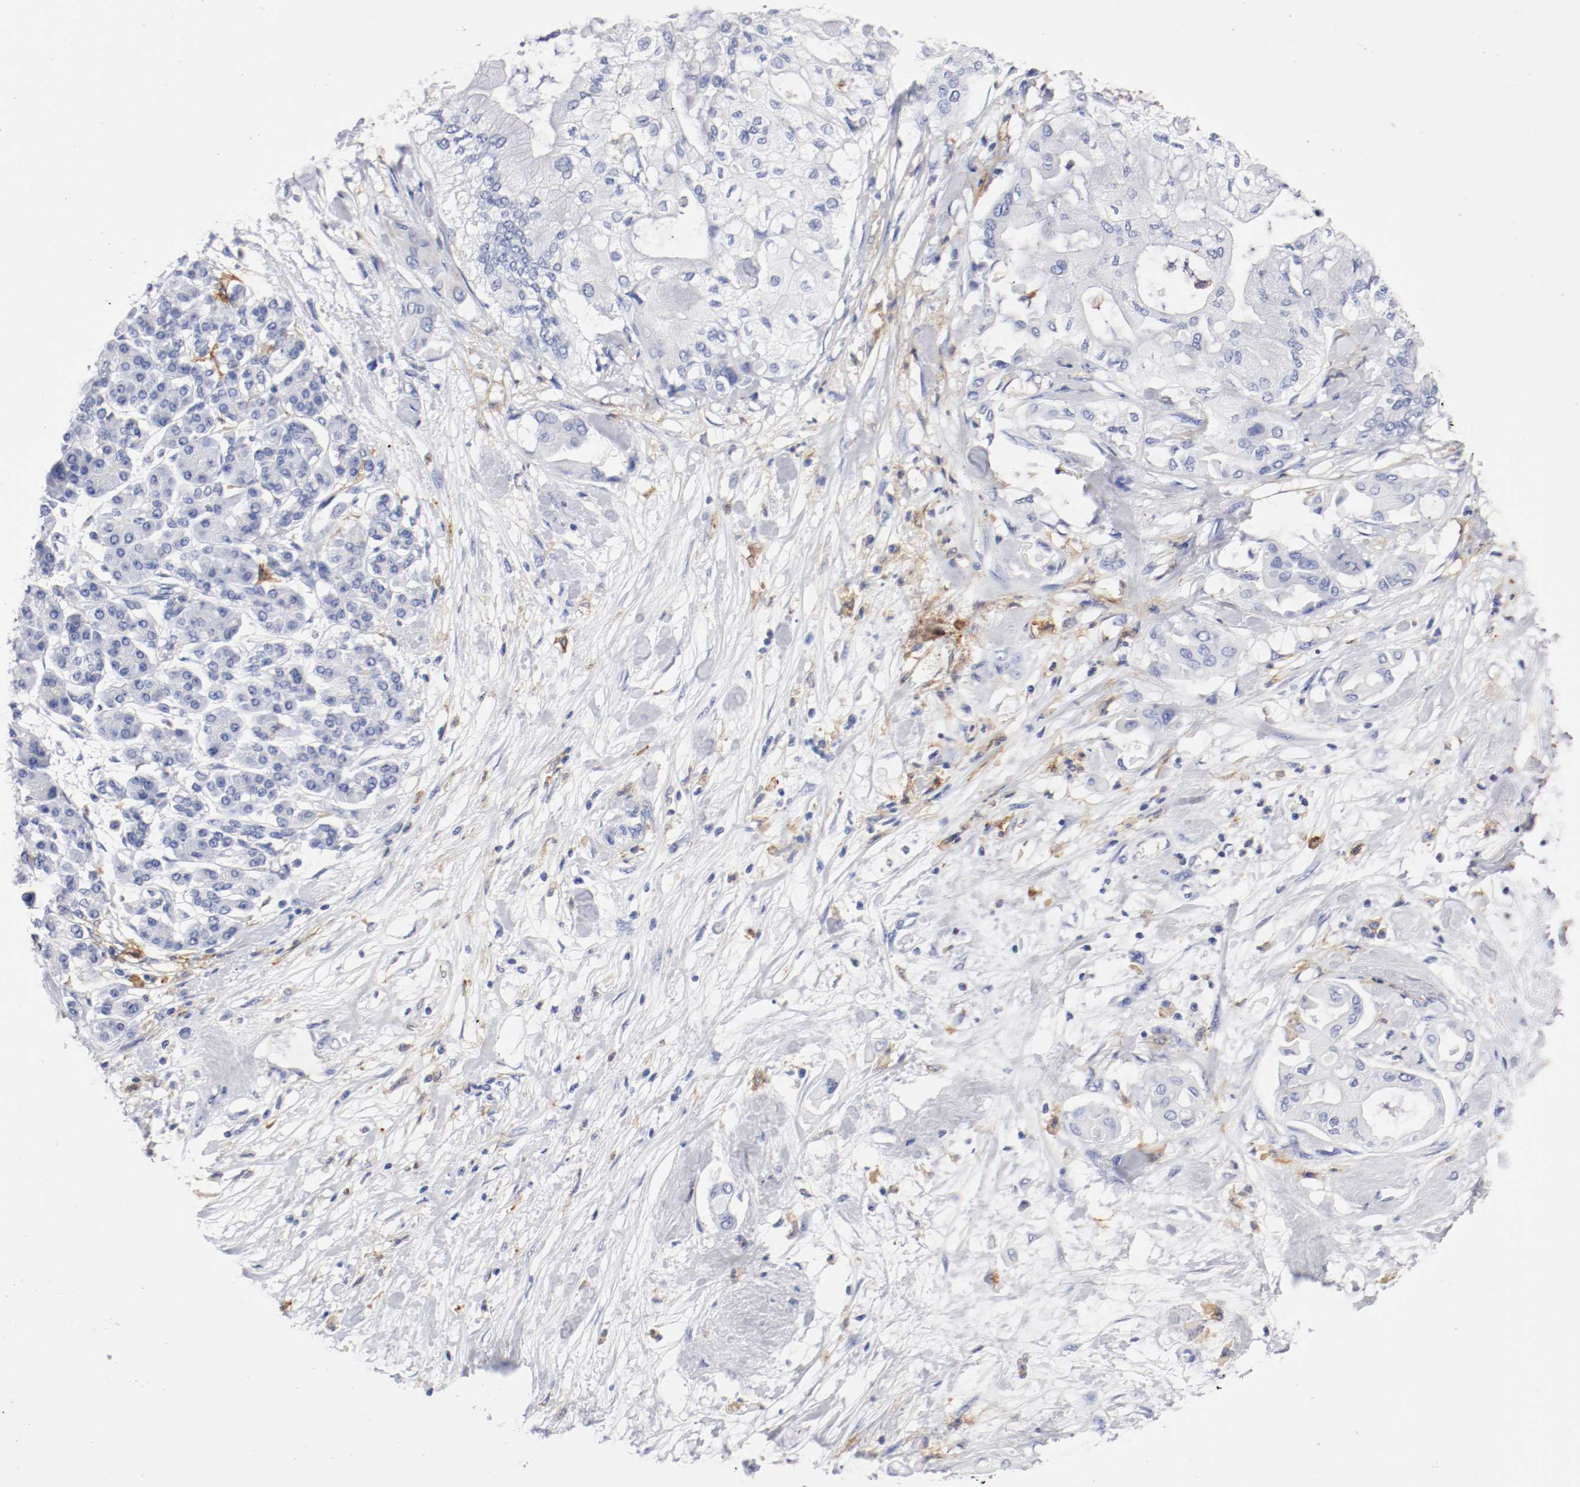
{"staining": {"intensity": "negative", "quantity": "none", "location": "none"}, "tissue": "pancreatic cancer", "cell_type": "Tumor cells", "image_type": "cancer", "snomed": [{"axis": "morphology", "description": "Adenocarcinoma, NOS"}, {"axis": "morphology", "description": "Adenocarcinoma, metastatic, NOS"}, {"axis": "topography", "description": "Lymph node"}, {"axis": "topography", "description": "Pancreas"}, {"axis": "topography", "description": "Duodenum"}], "caption": "A high-resolution micrograph shows immunohistochemistry staining of pancreatic cancer, which reveals no significant positivity in tumor cells. (Brightfield microscopy of DAB (3,3'-diaminobenzidine) IHC at high magnification).", "gene": "ITGAX", "patient": {"sex": "female", "age": 64}}